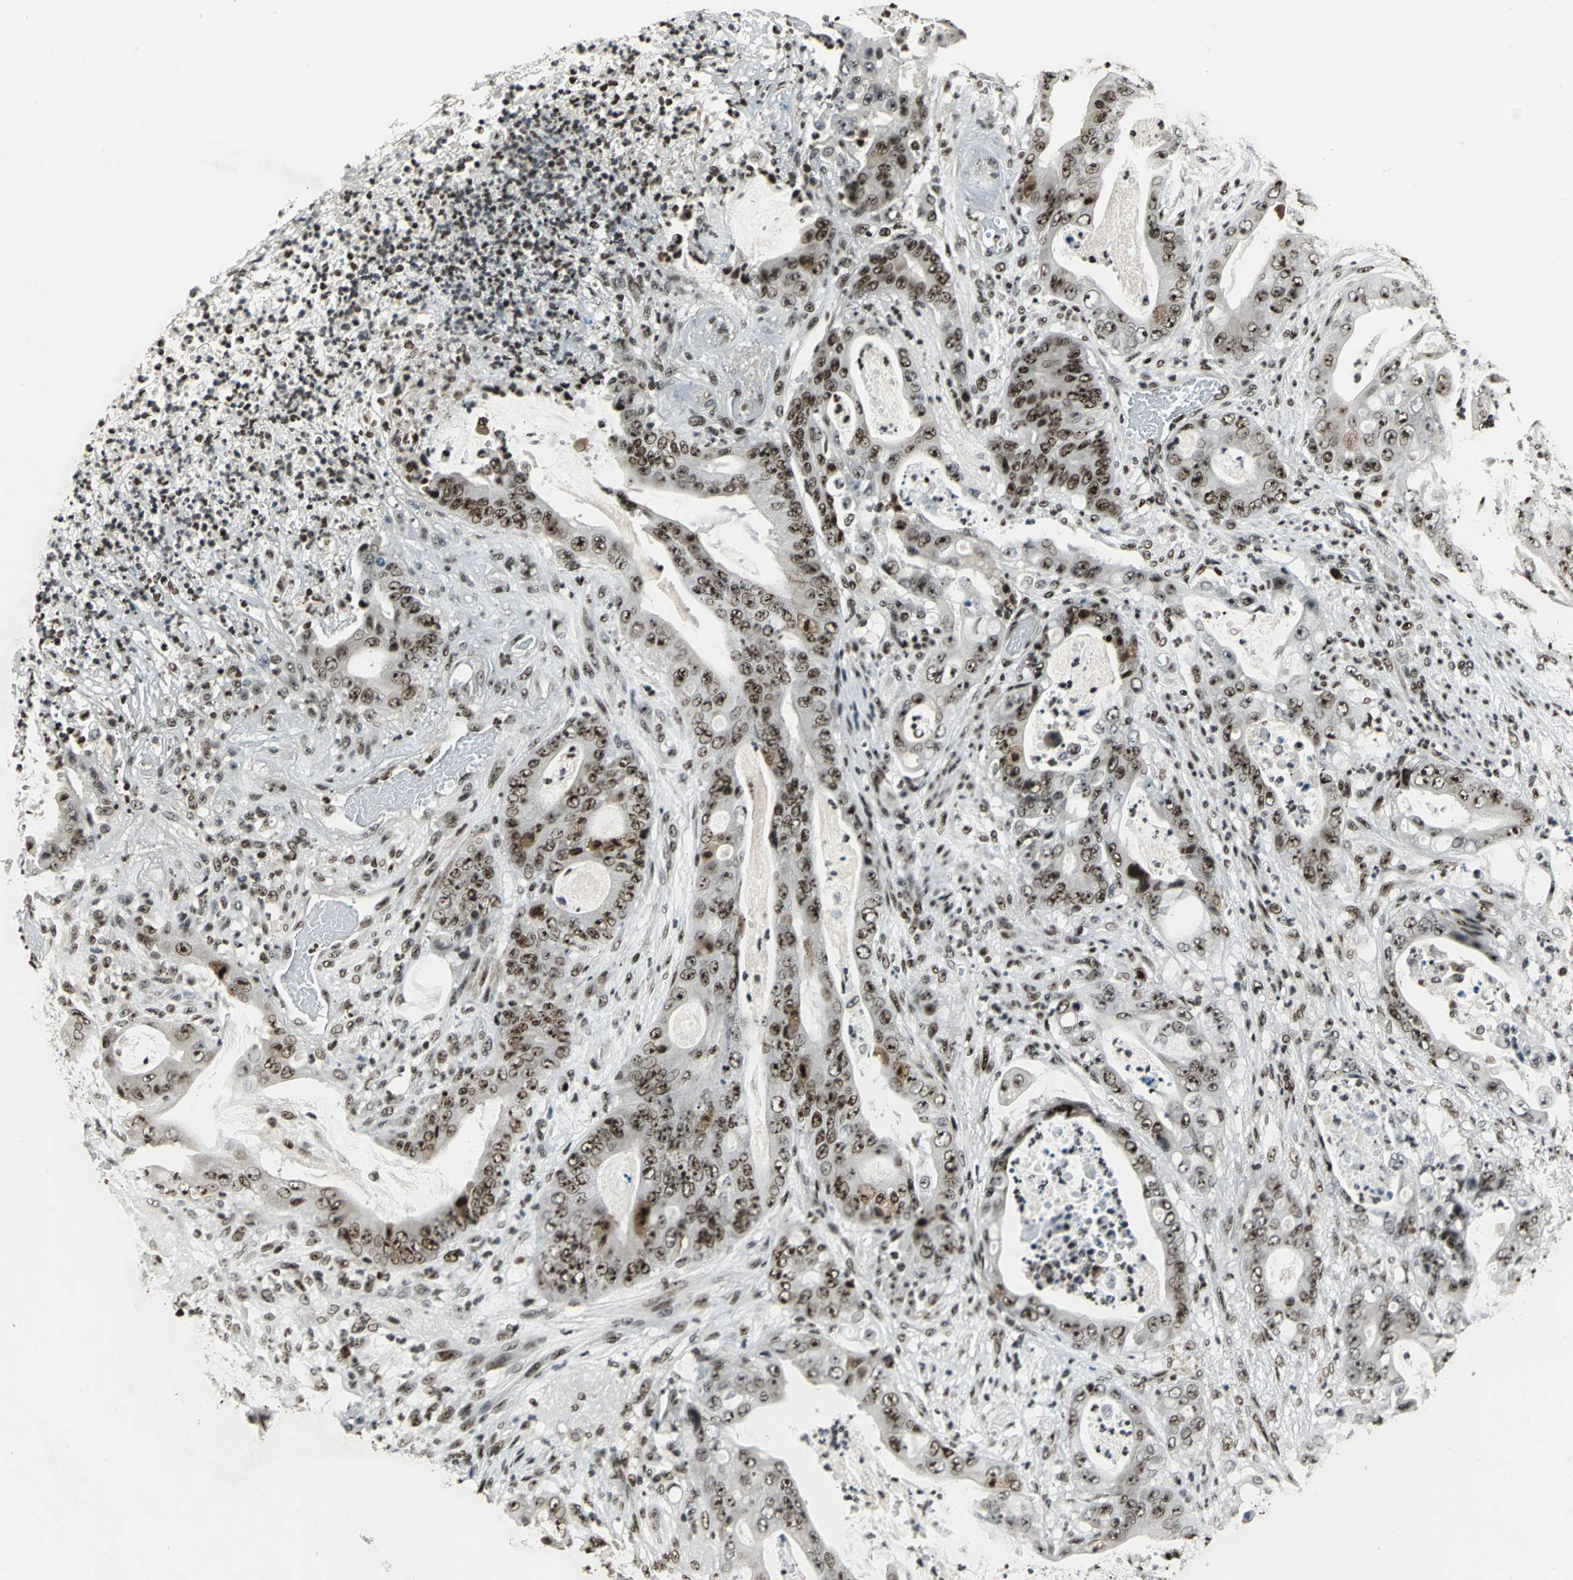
{"staining": {"intensity": "moderate", "quantity": ">75%", "location": "nuclear"}, "tissue": "stomach cancer", "cell_type": "Tumor cells", "image_type": "cancer", "snomed": [{"axis": "morphology", "description": "Adenocarcinoma, NOS"}, {"axis": "topography", "description": "Stomach"}], "caption": "Stomach adenocarcinoma stained with a brown dye displays moderate nuclear positive positivity in about >75% of tumor cells.", "gene": "UBTF", "patient": {"sex": "female", "age": 73}}